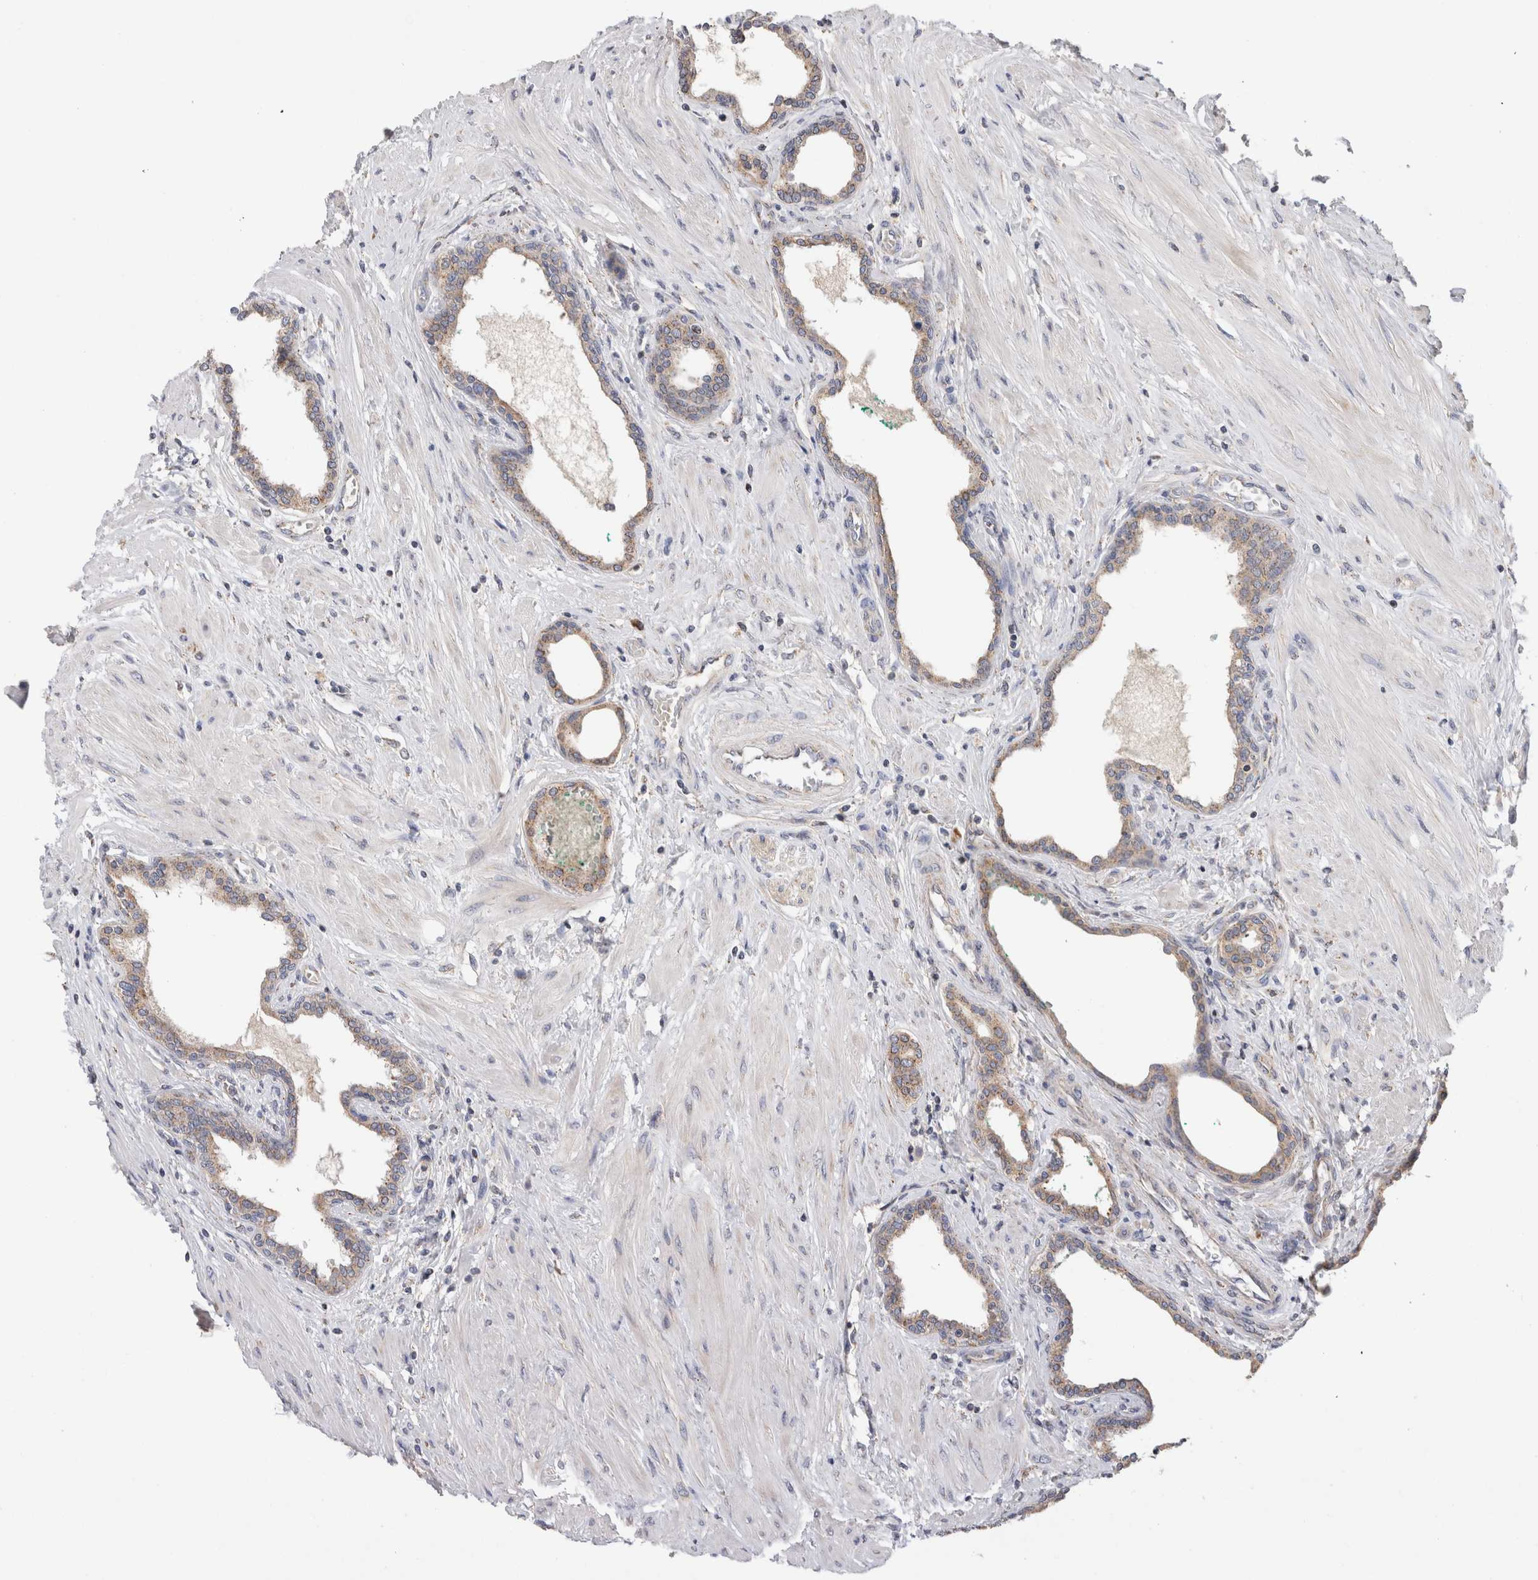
{"staining": {"intensity": "weak", "quantity": ">75%", "location": "cytoplasmic/membranous"}, "tissue": "prostate cancer", "cell_type": "Tumor cells", "image_type": "cancer", "snomed": [{"axis": "morphology", "description": "Adenocarcinoma, High grade"}, {"axis": "topography", "description": "Prostate"}], "caption": "Protein analysis of prostate cancer (adenocarcinoma (high-grade)) tissue shows weak cytoplasmic/membranous expression in approximately >75% of tumor cells.", "gene": "IARS2", "patient": {"sex": "male", "age": 52}}